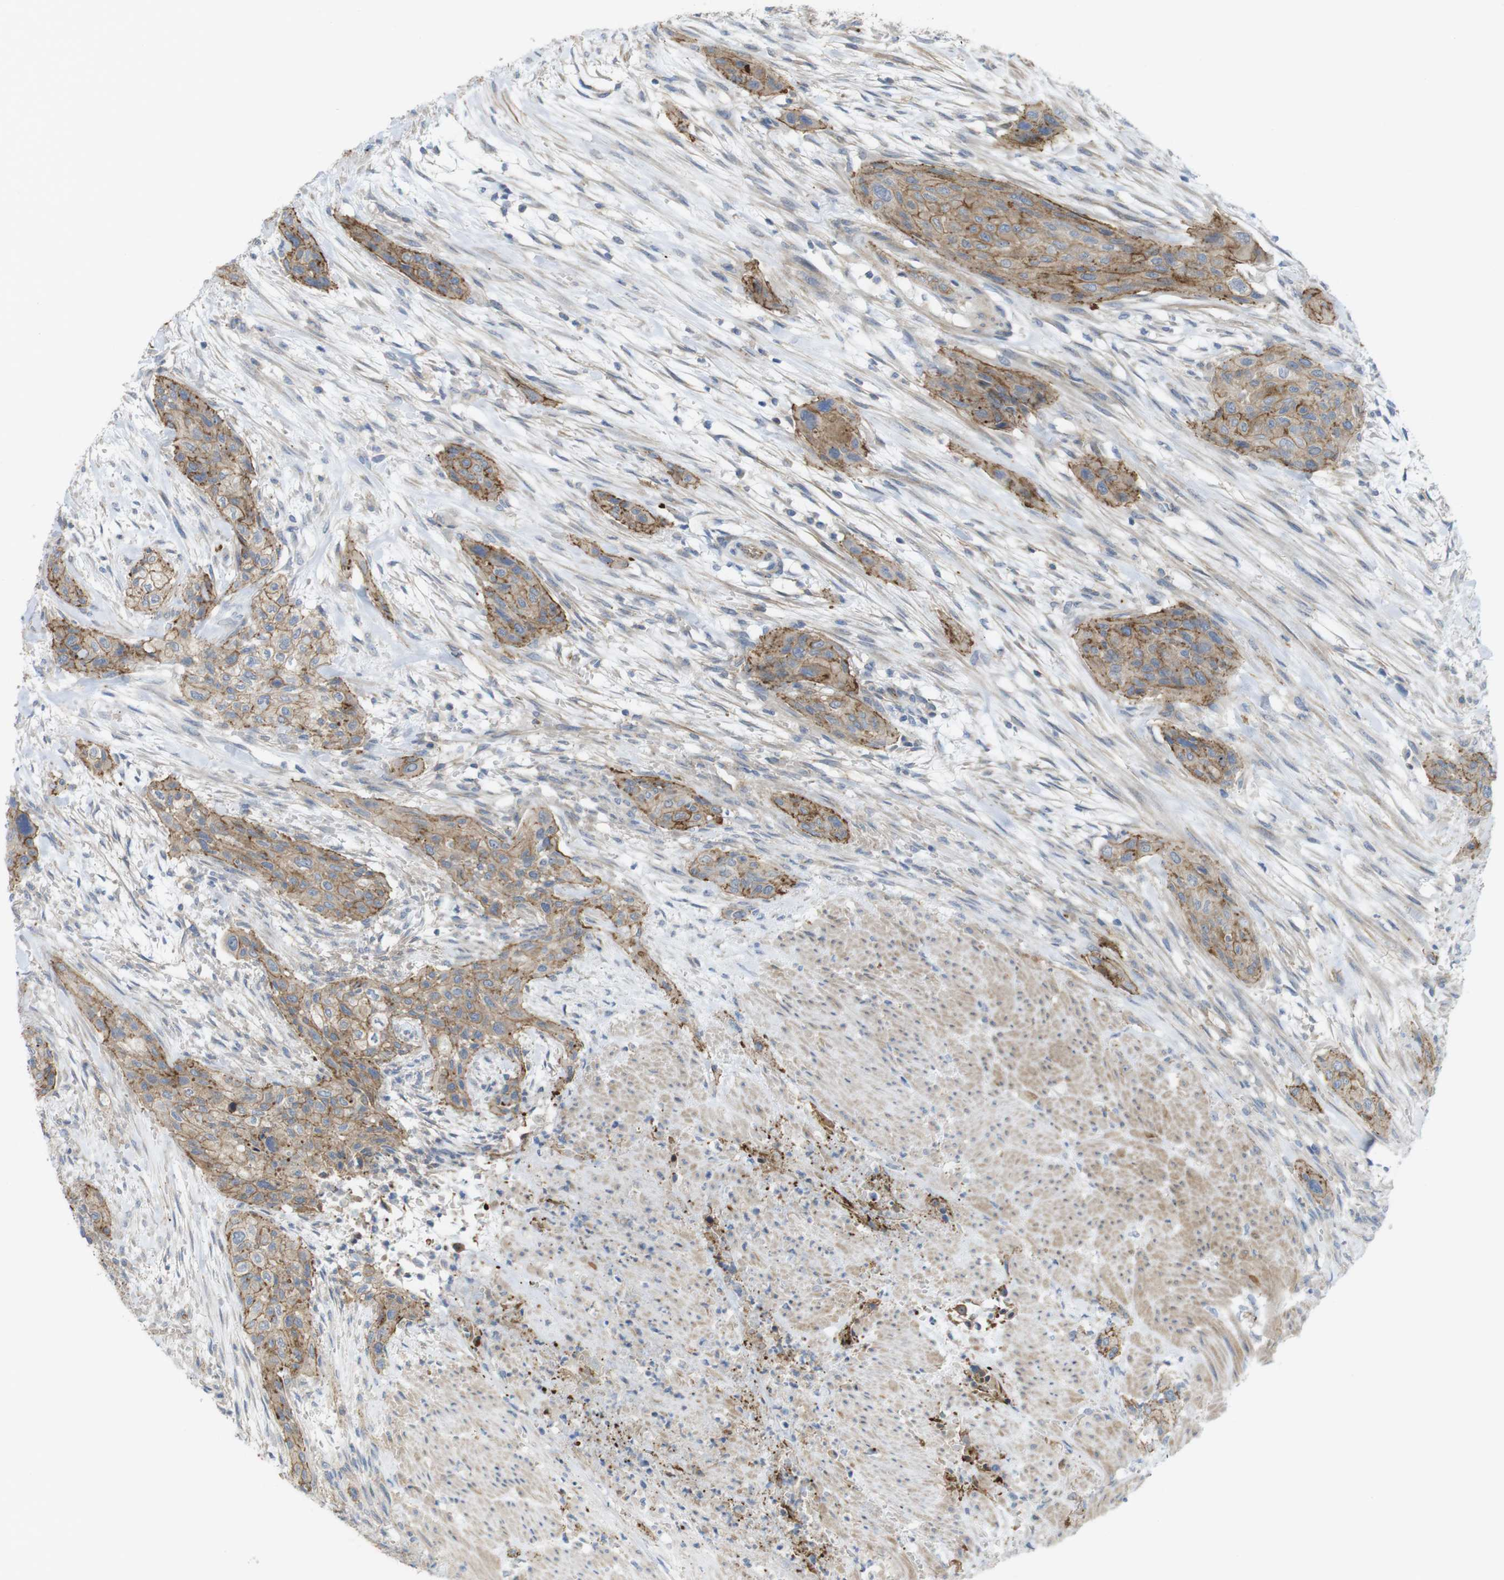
{"staining": {"intensity": "moderate", "quantity": ">75%", "location": "cytoplasmic/membranous"}, "tissue": "urothelial cancer", "cell_type": "Tumor cells", "image_type": "cancer", "snomed": [{"axis": "morphology", "description": "Urothelial carcinoma, High grade"}, {"axis": "topography", "description": "Urinary bladder"}], "caption": "High-power microscopy captured an immunohistochemistry histopathology image of urothelial cancer, revealing moderate cytoplasmic/membranous positivity in about >75% of tumor cells. (Brightfield microscopy of DAB IHC at high magnification).", "gene": "PREX2", "patient": {"sex": "male", "age": 35}}